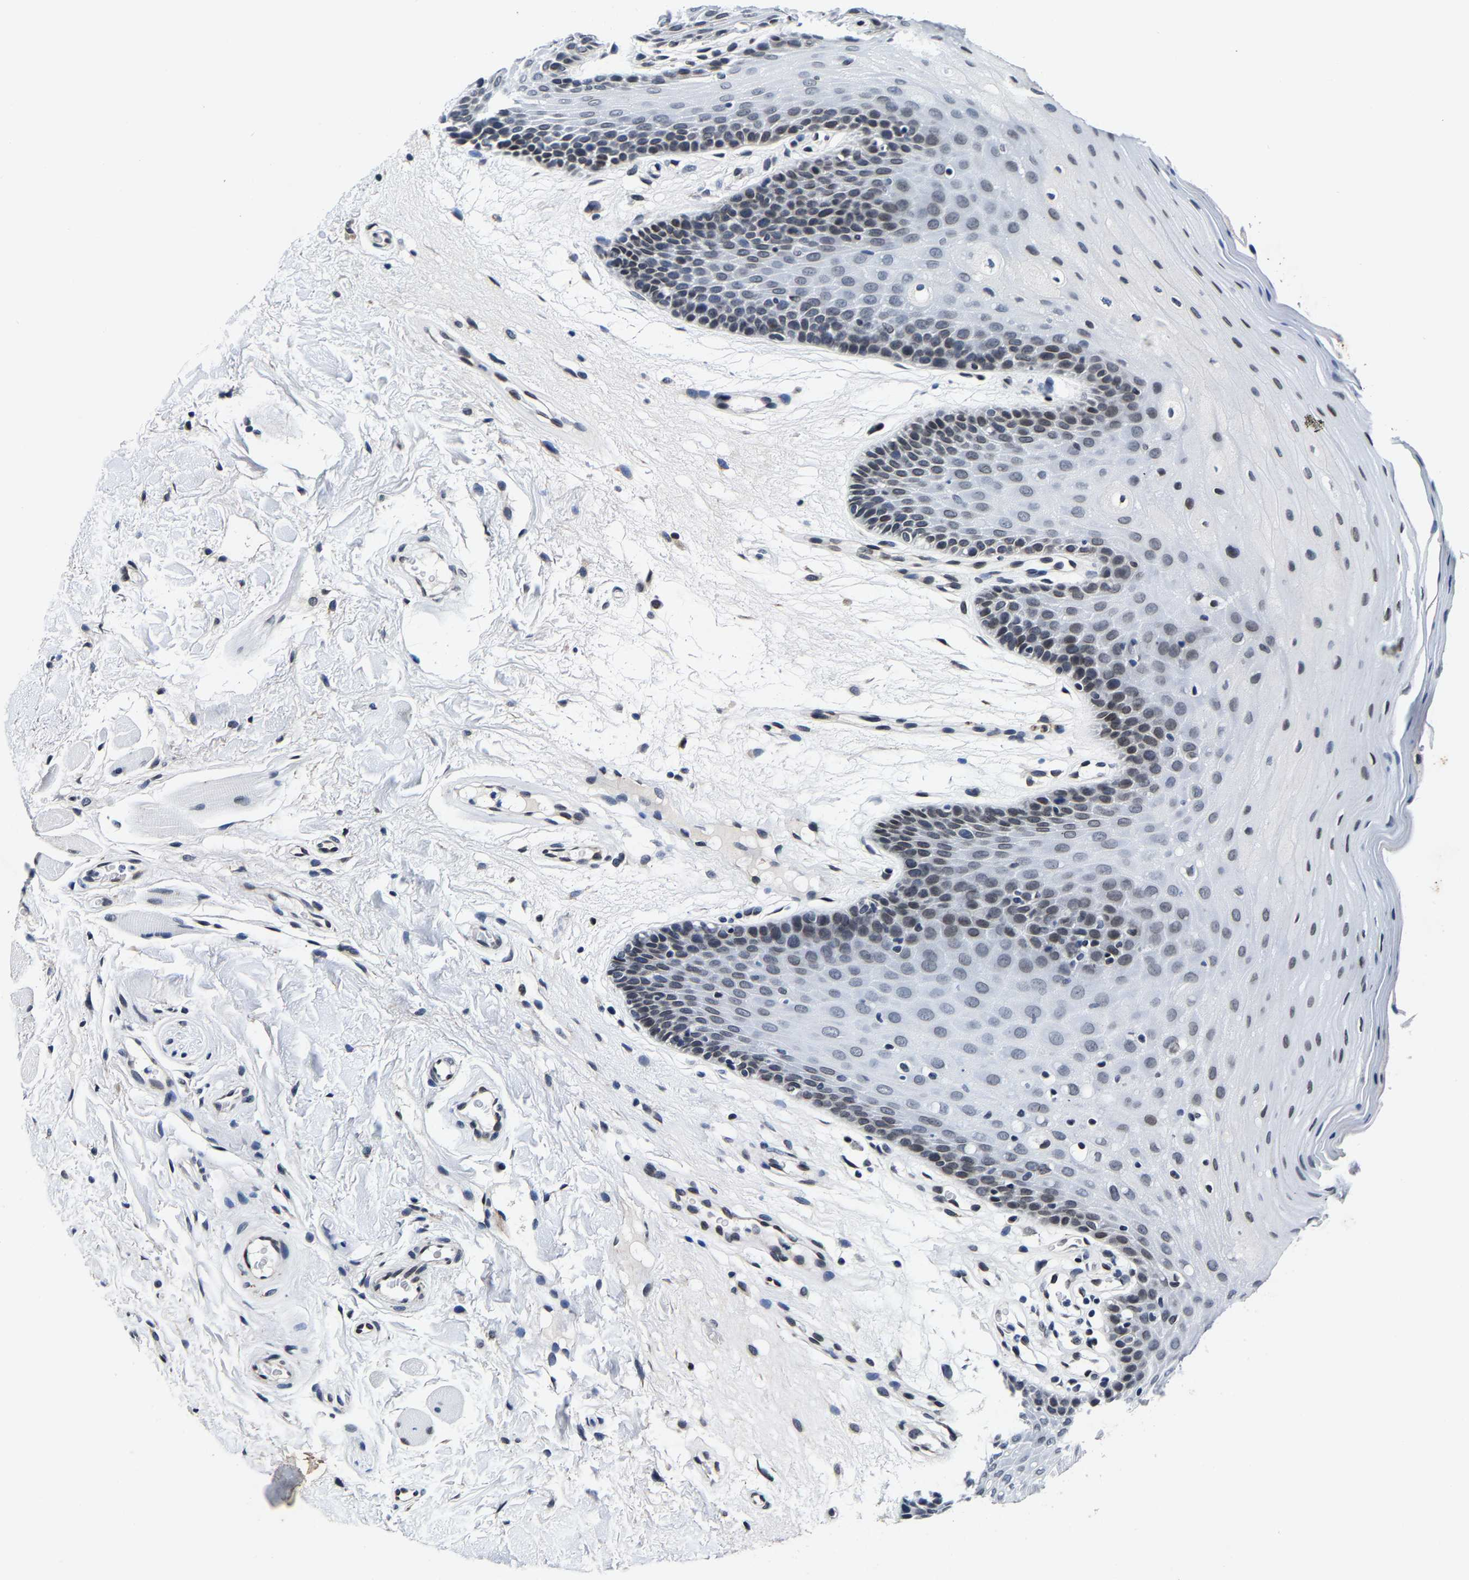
{"staining": {"intensity": "weak", "quantity": "25%-75%", "location": "nuclear"}, "tissue": "oral mucosa", "cell_type": "Squamous epithelial cells", "image_type": "normal", "snomed": [{"axis": "morphology", "description": "Normal tissue, NOS"}, {"axis": "morphology", "description": "Squamous cell carcinoma, NOS"}, {"axis": "topography", "description": "Oral tissue"}, {"axis": "topography", "description": "Head-Neck"}], "caption": "Normal oral mucosa exhibits weak nuclear positivity in about 25%-75% of squamous epithelial cells.", "gene": "UBN2", "patient": {"sex": "male", "age": 71}}